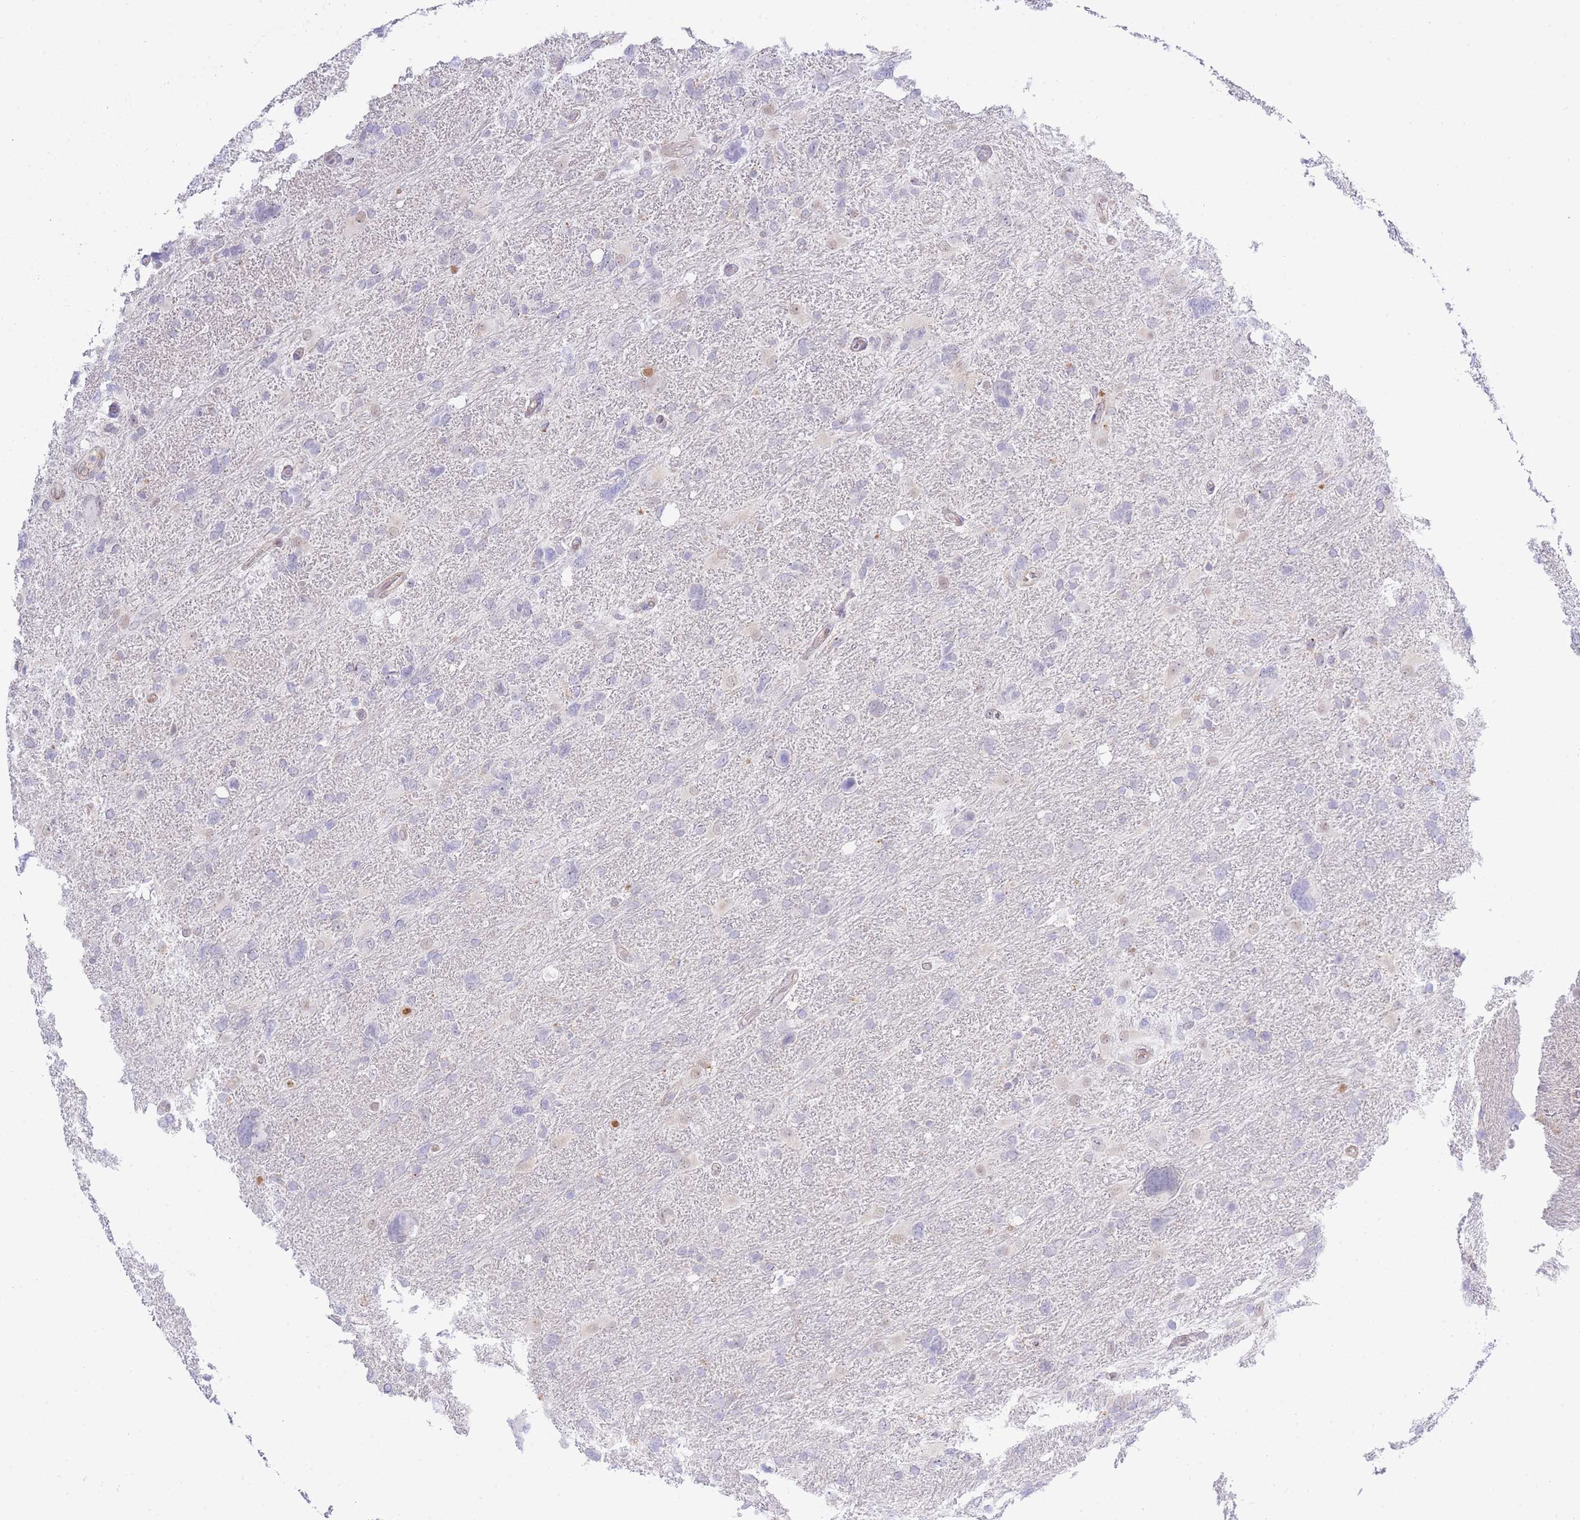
{"staining": {"intensity": "negative", "quantity": "none", "location": "none"}, "tissue": "glioma", "cell_type": "Tumor cells", "image_type": "cancer", "snomed": [{"axis": "morphology", "description": "Glioma, malignant, High grade"}, {"axis": "topography", "description": "Brain"}], "caption": "The image demonstrates no staining of tumor cells in glioma.", "gene": "CTBP1", "patient": {"sex": "male", "age": 61}}